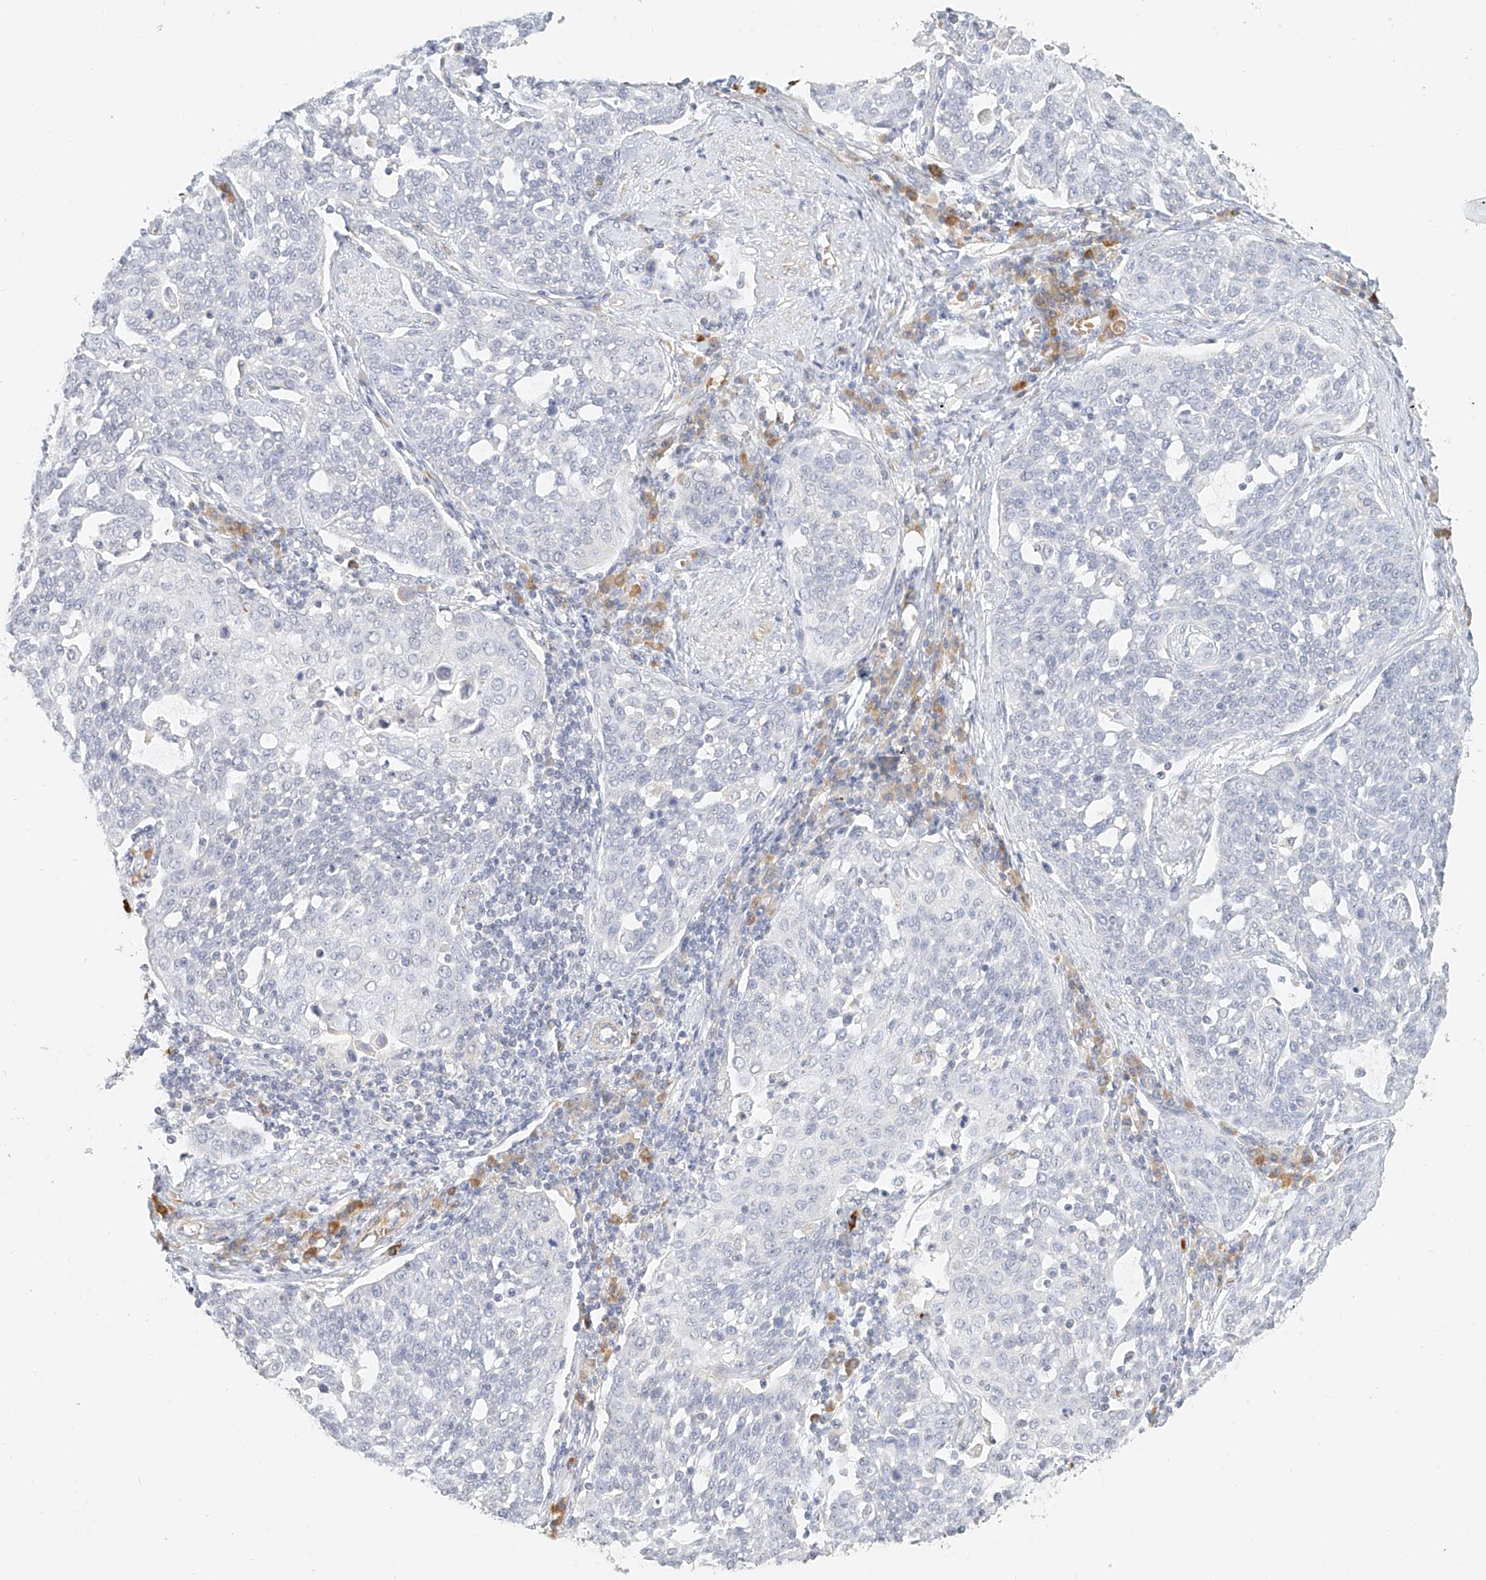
{"staining": {"intensity": "negative", "quantity": "none", "location": "none"}, "tissue": "cervical cancer", "cell_type": "Tumor cells", "image_type": "cancer", "snomed": [{"axis": "morphology", "description": "Squamous cell carcinoma, NOS"}, {"axis": "topography", "description": "Cervix"}], "caption": "DAB (3,3'-diaminobenzidine) immunohistochemical staining of cervical squamous cell carcinoma demonstrates no significant expression in tumor cells.", "gene": "CXorf58", "patient": {"sex": "female", "age": 34}}